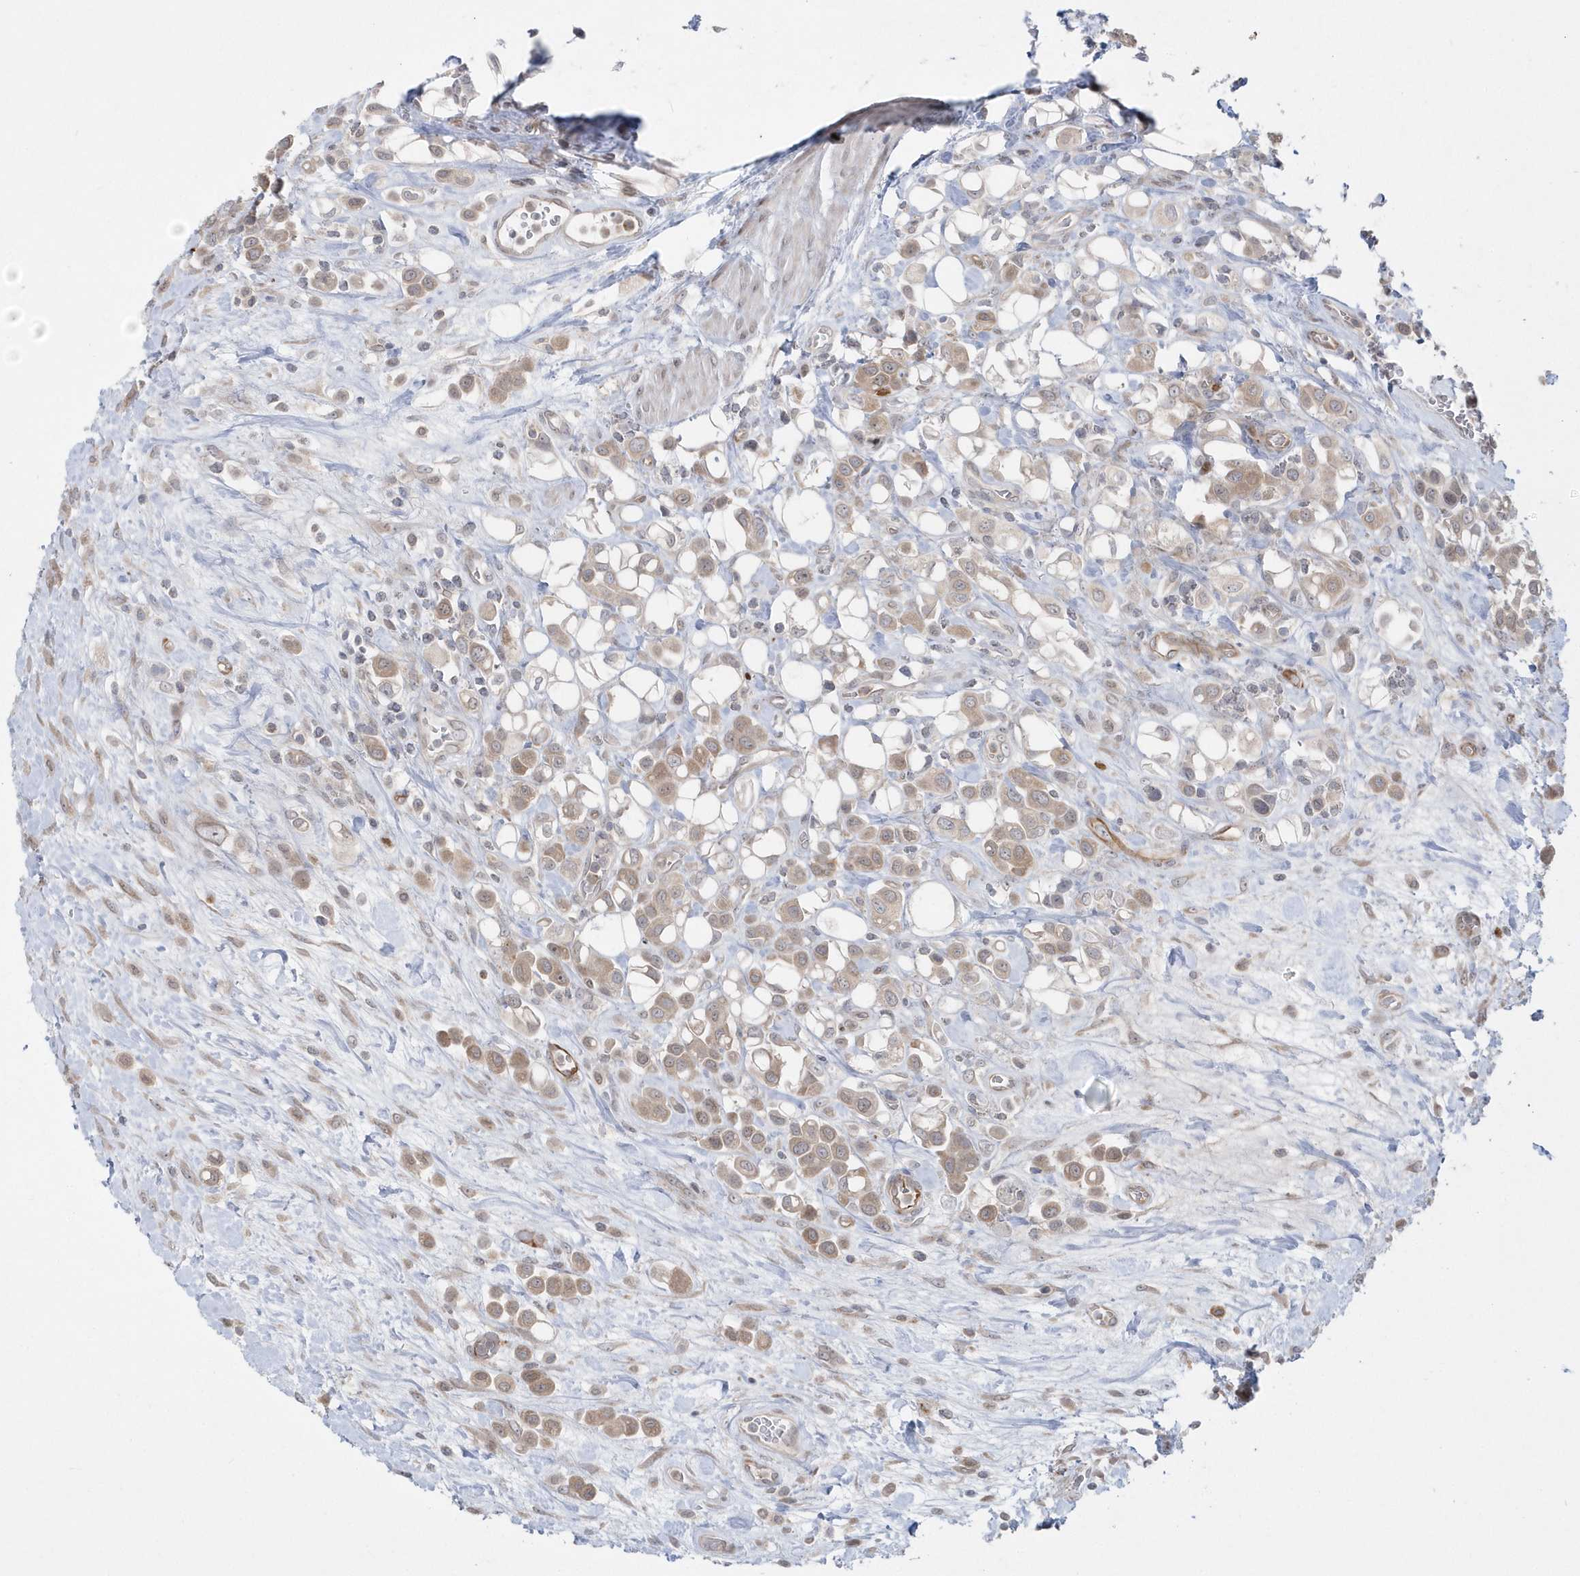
{"staining": {"intensity": "moderate", "quantity": ">75%", "location": "cytoplasmic/membranous"}, "tissue": "urothelial cancer", "cell_type": "Tumor cells", "image_type": "cancer", "snomed": [{"axis": "morphology", "description": "Urothelial carcinoma, High grade"}, {"axis": "topography", "description": "Urinary bladder"}], "caption": "Urothelial cancer stained with immunohistochemistry exhibits moderate cytoplasmic/membranous staining in approximately >75% of tumor cells.", "gene": "DHX57", "patient": {"sex": "male", "age": 50}}